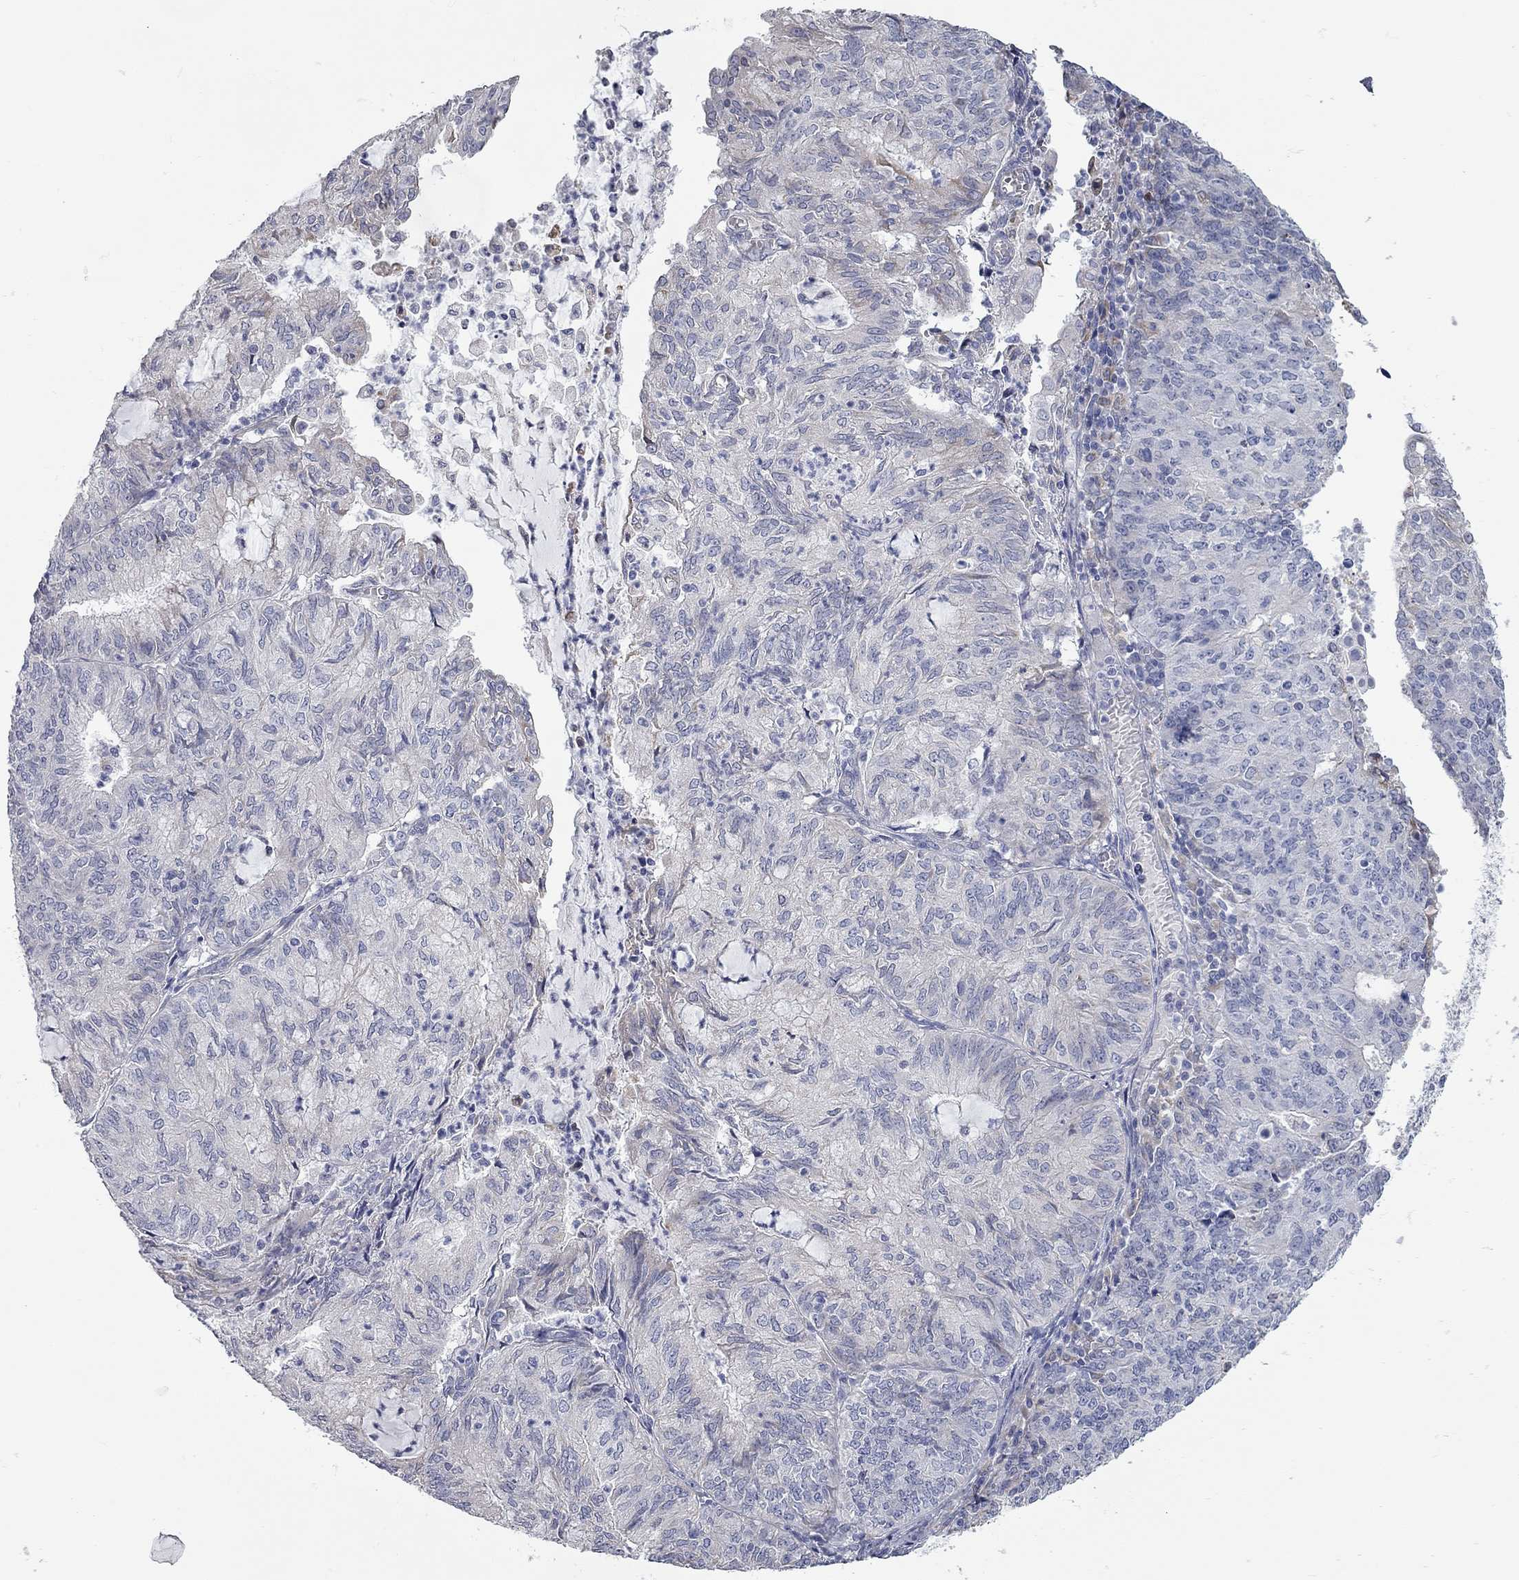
{"staining": {"intensity": "negative", "quantity": "none", "location": "none"}, "tissue": "endometrial cancer", "cell_type": "Tumor cells", "image_type": "cancer", "snomed": [{"axis": "morphology", "description": "Adenocarcinoma, NOS"}, {"axis": "topography", "description": "Endometrium"}], "caption": "The photomicrograph shows no staining of tumor cells in adenocarcinoma (endometrial).", "gene": "XAGE2", "patient": {"sex": "female", "age": 82}}